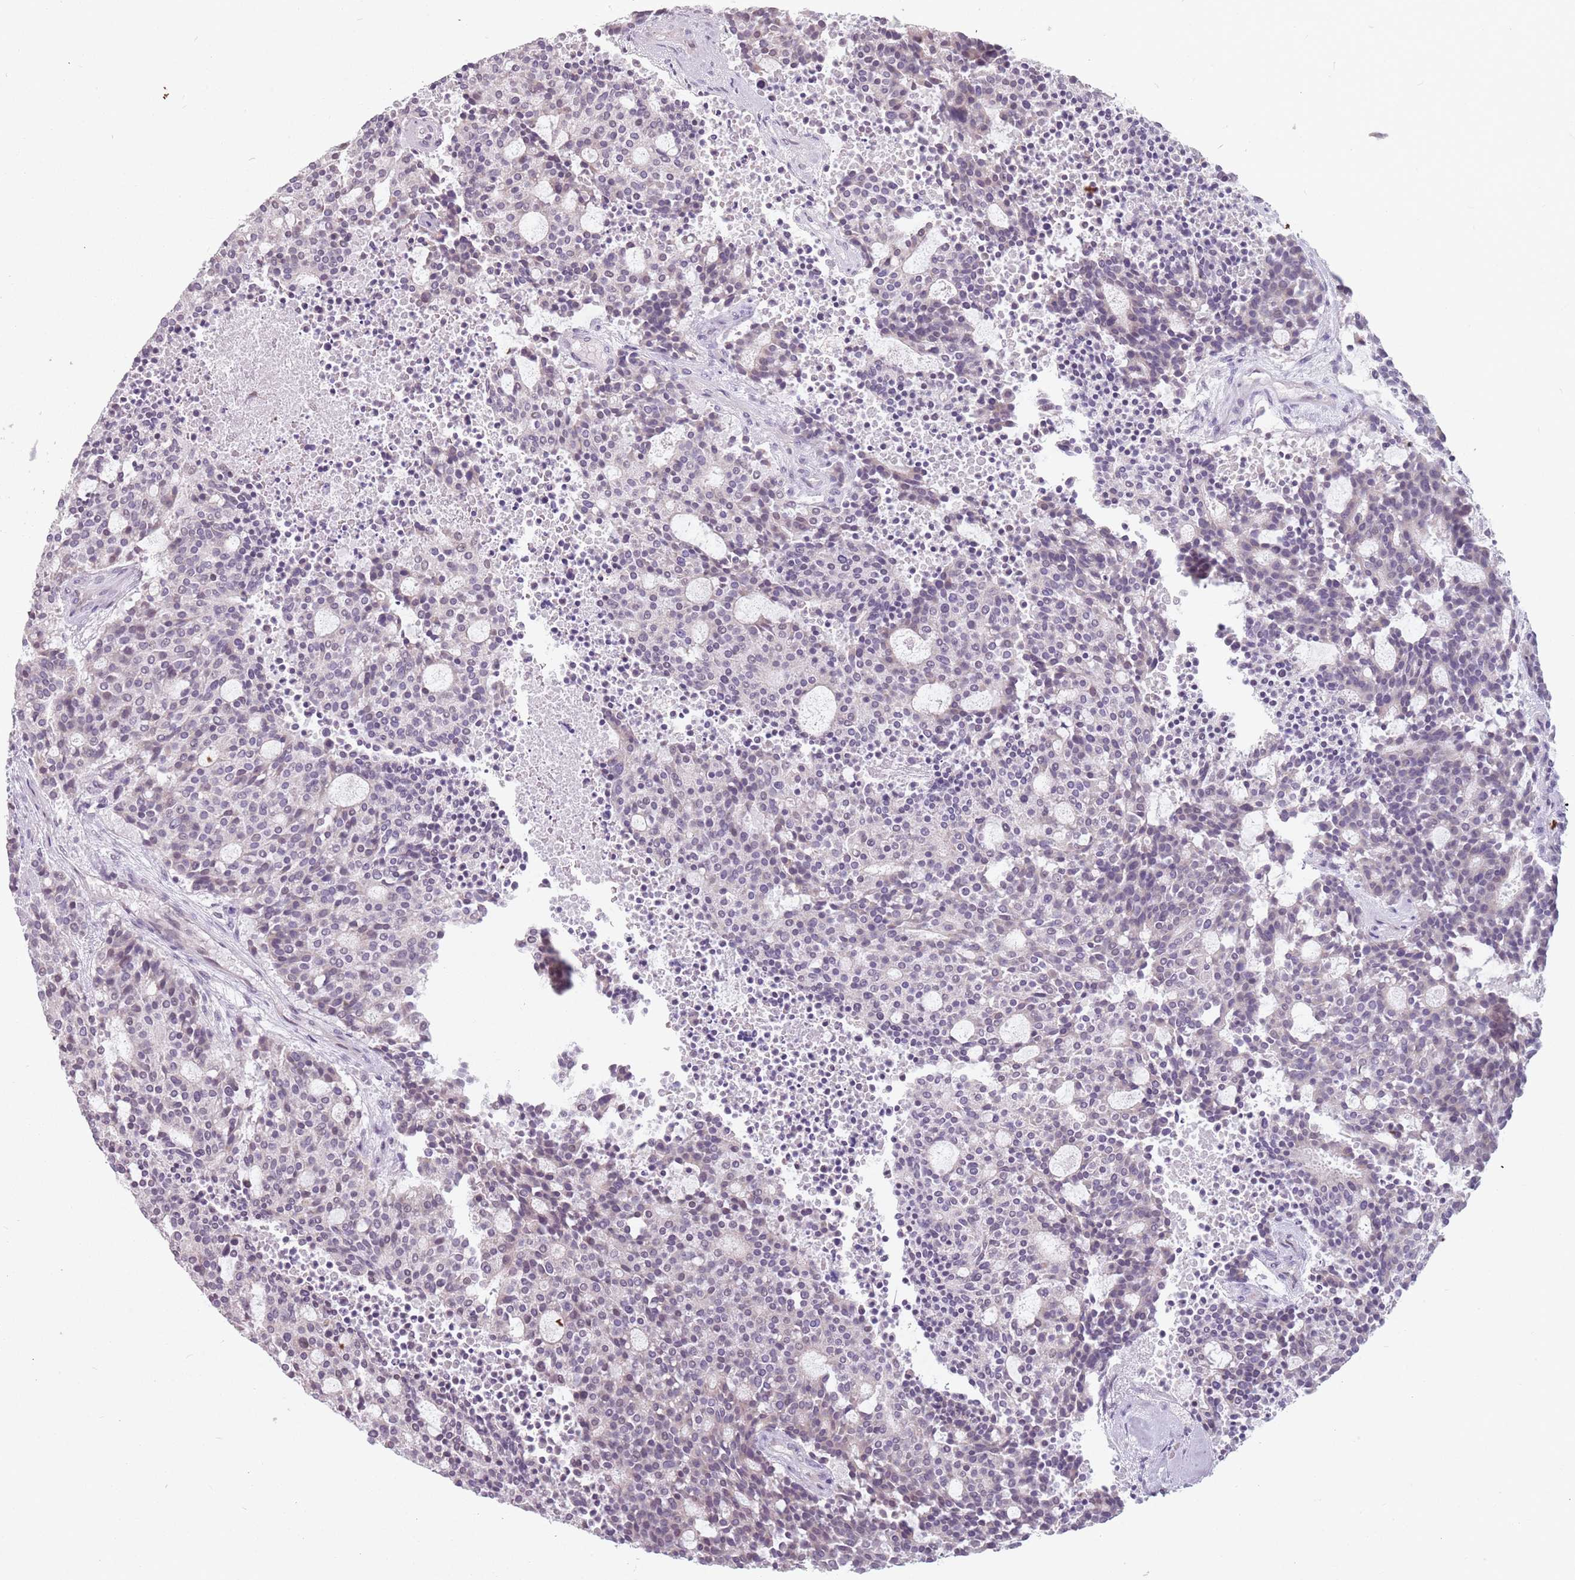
{"staining": {"intensity": "negative", "quantity": "none", "location": "none"}, "tissue": "carcinoid", "cell_type": "Tumor cells", "image_type": "cancer", "snomed": [{"axis": "morphology", "description": "Carcinoid, malignant, NOS"}, {"axis": "topography", "description": "Pancreas"}], "caption": "Tumor cells are negative for protein expression in human carcinoid (malignant).", "gene": "PTCHD1", "patient": {"sex": "female", "age": 54}}